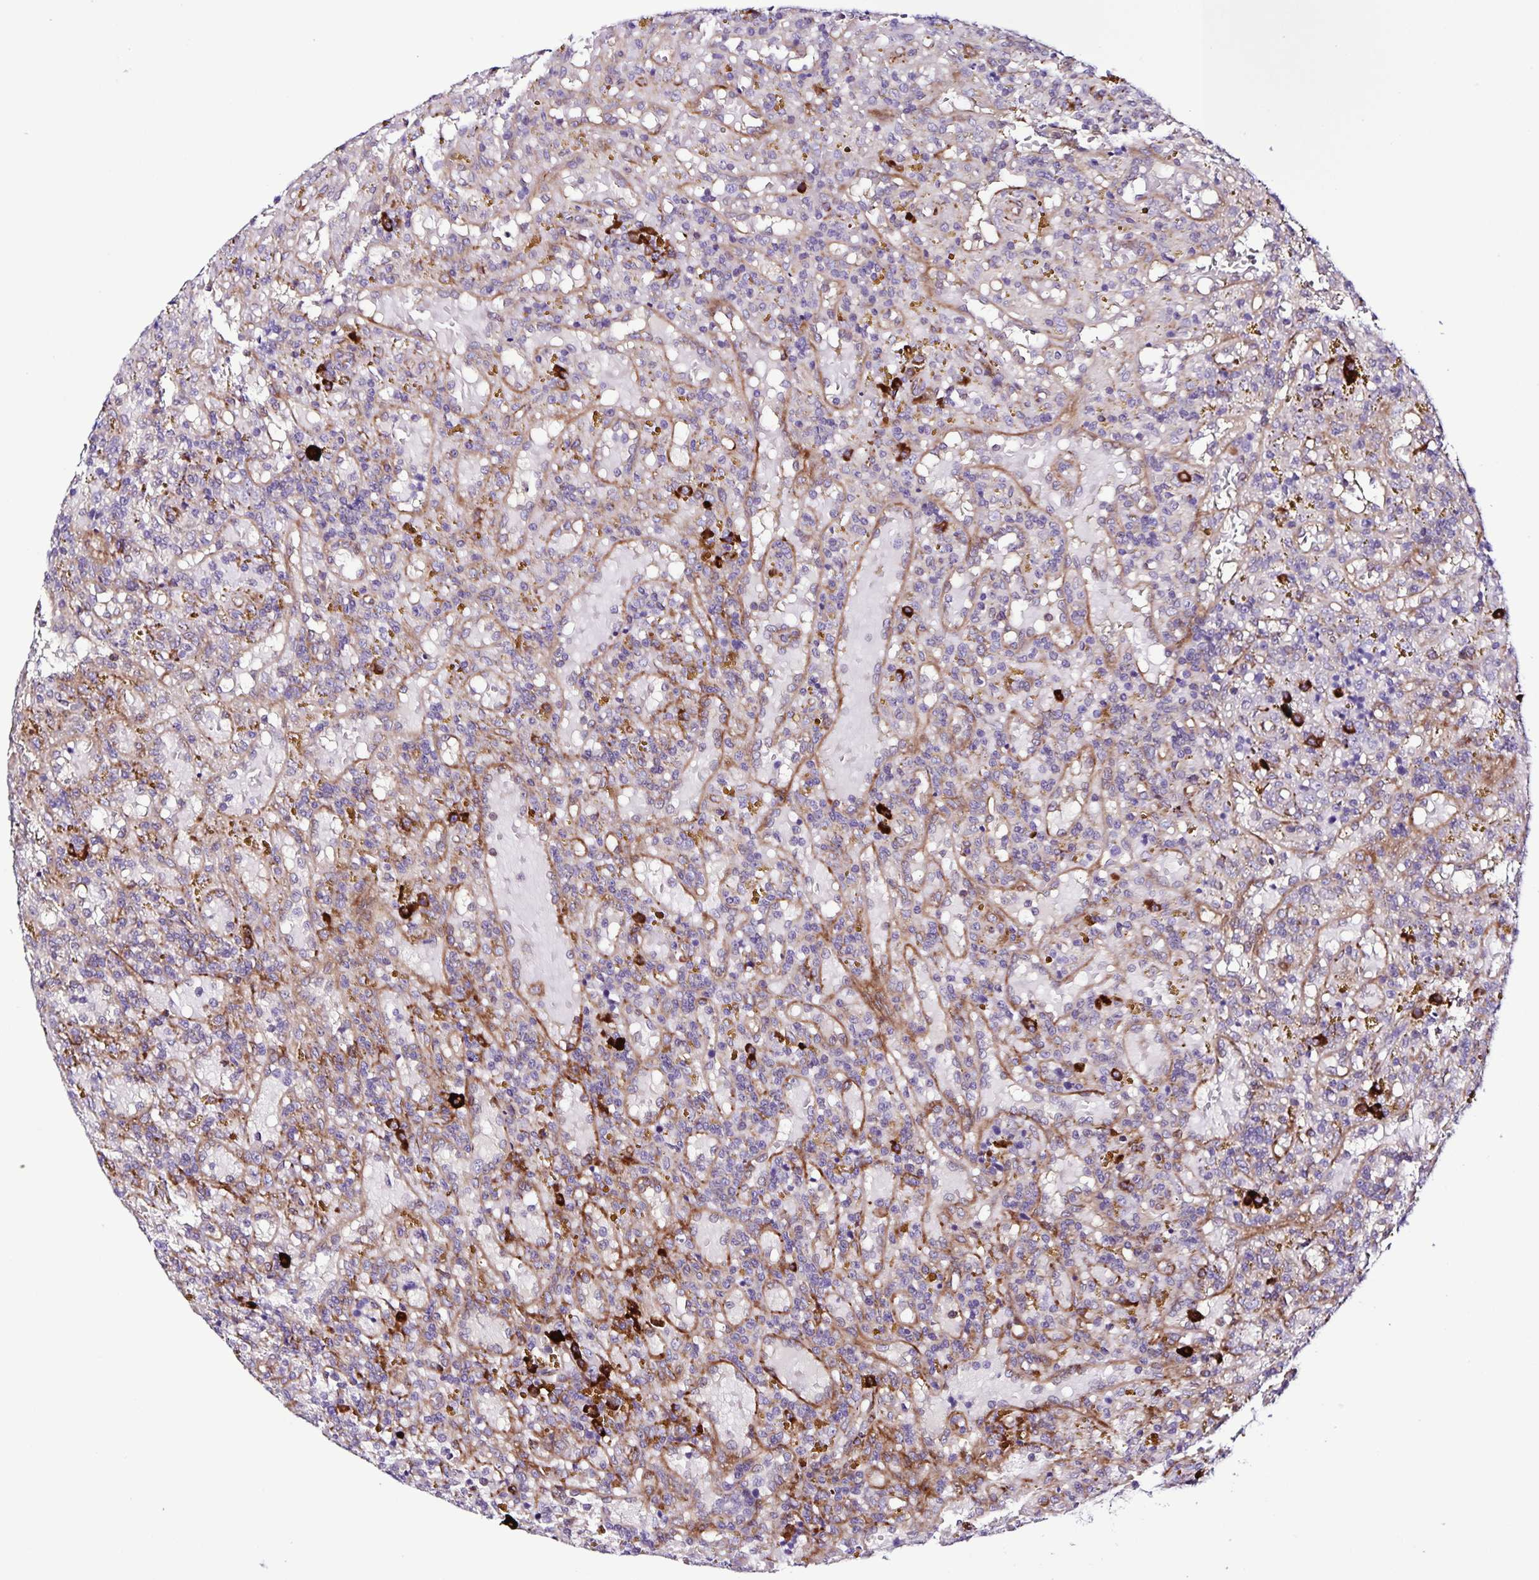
{"staining": {"intensity": "negative", "quantity": "none", "location": "none"}, "tissue": "lymphoma", "cell_type": "Tumor cells", "image_type": "cancer", "snomed": [{"axis": "morphology", "description": "Malignant lymphoma, non-Hodgkin's type, Low grade"}, {"axis": "topography", "description": "Spleen"}], "caption": "This is an IHC micrograph of human malignant lymphoma, non-Hodgkin's type (low-grade). There is no staining in tumor cells.", "gene": "OSBPL5", "patient": {"sex": "female", "age": 65}}